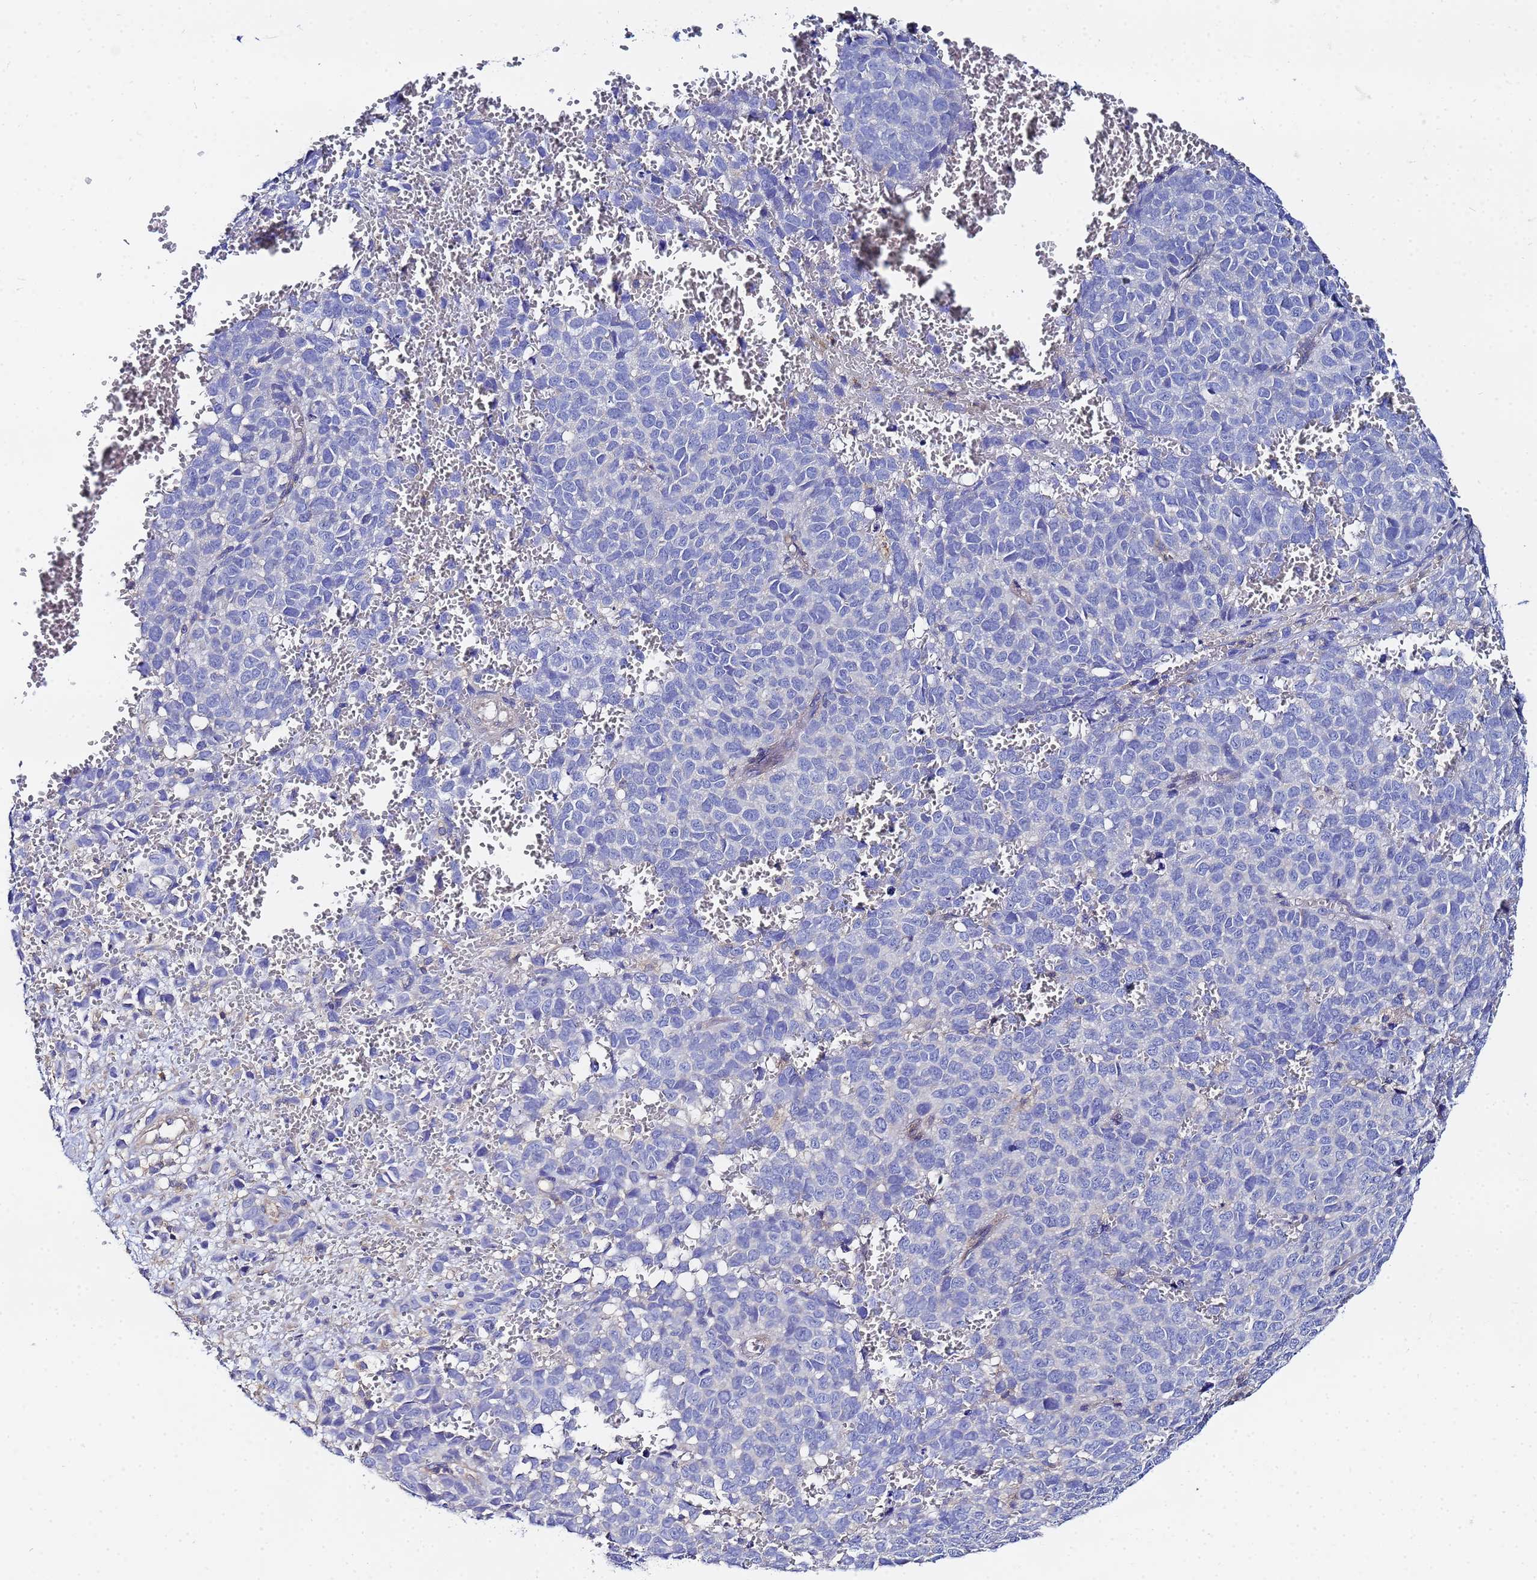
{"staining": {"intensity": "negative", "quantity": "none", "location": "none"}, "tissue": "melanoma", "cell_type": "Tumor cells", "image_type": "cancer", "snomed": [{"axis": "morphology", "description": "Malignant melanoma, NOS"}, {"axis": "topography", "description": "Nose, NOS"}], "caption": "The IHC image has no significant staining in tumor cells of melanoma tissue.", "gene": "FAHD2A", "patient": {"sex": "female", "age": 48}}